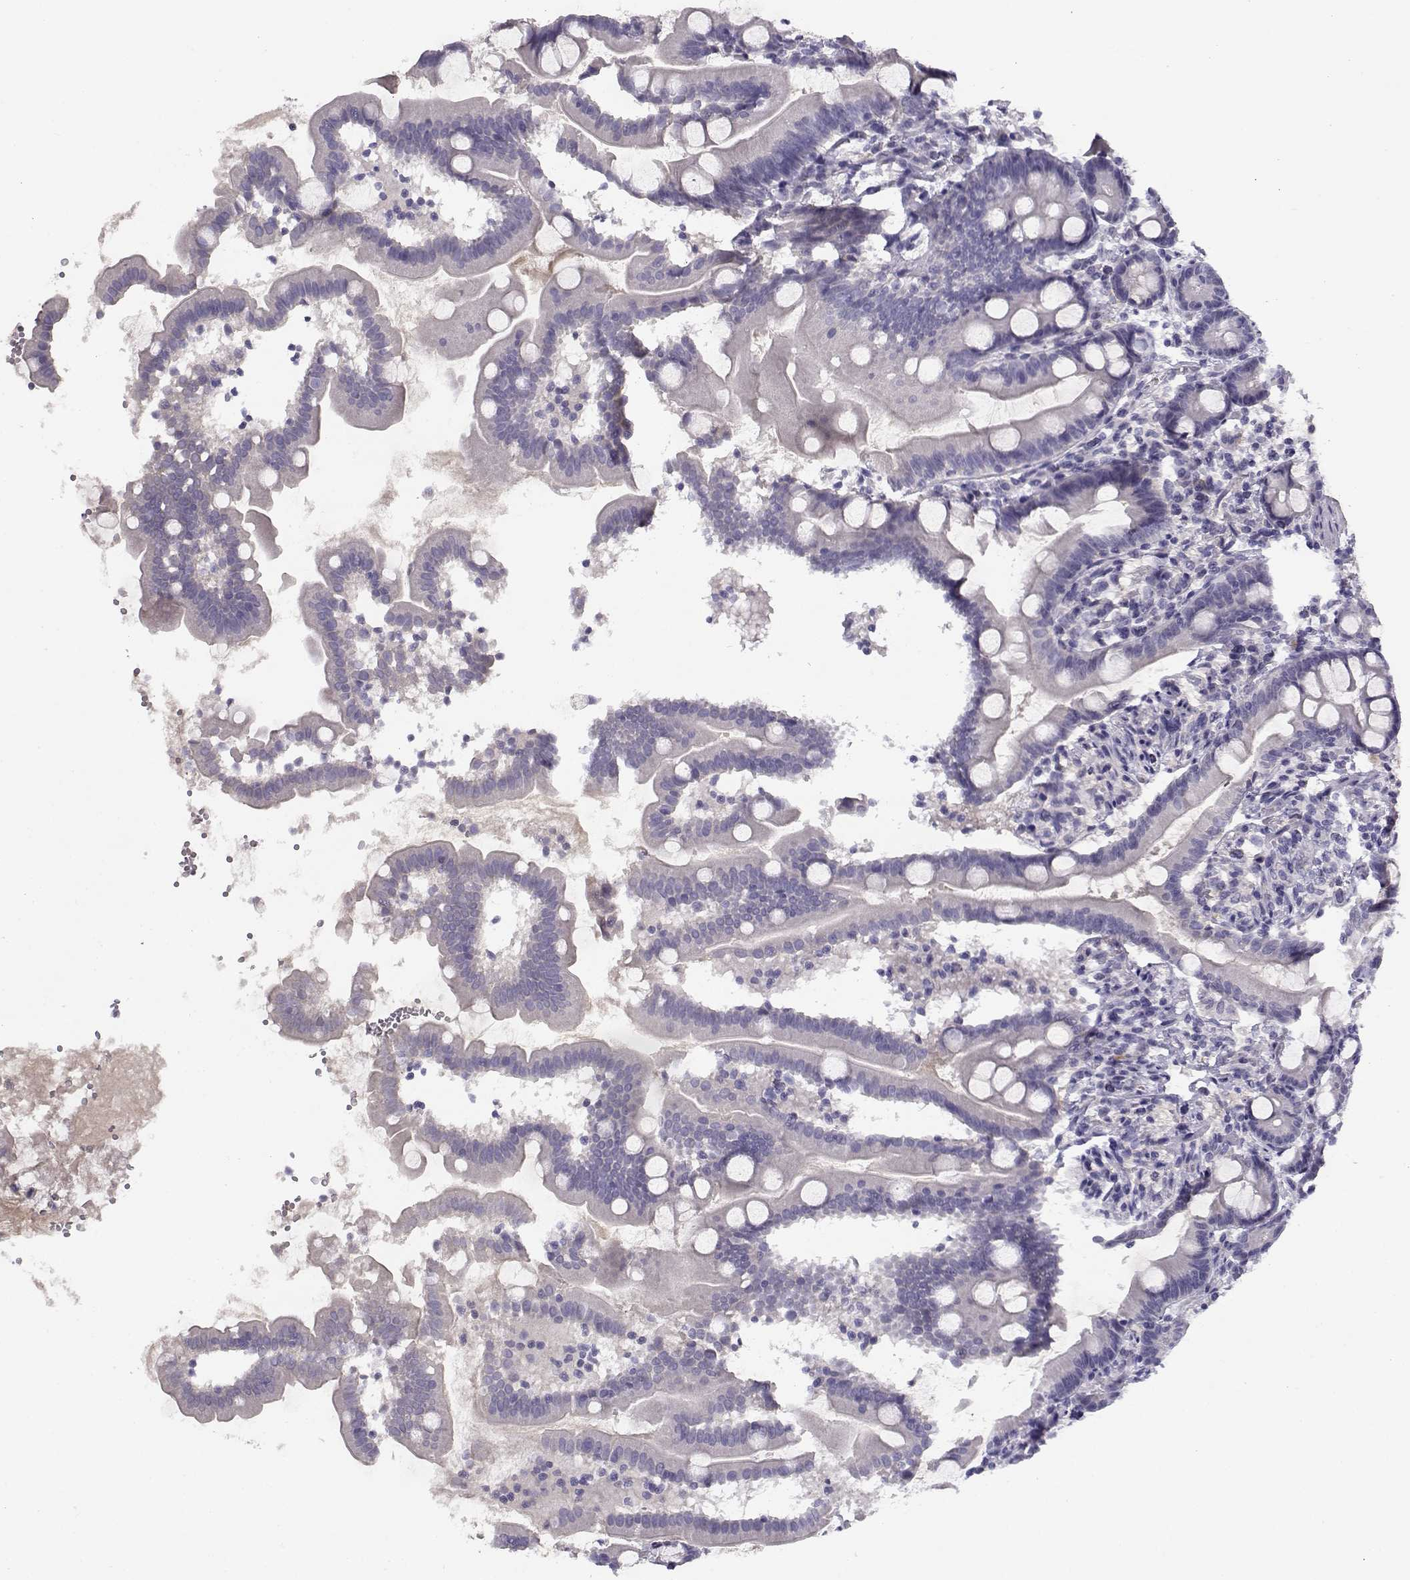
{"staining": {"intensity": "negative", "quantity": "none", "location": "none"}, "tissue": "small intestine", "cell_type": "Glandular cells", "image_type": "normal", "snomed": [{"axis": "morphology", "description": "Normal tissue, NOS"}, {"axis": "topography", "description": "Small intestine"}], "caption": "IHC photomicrograph of normal small intestine stained for a protein (brown), which shows no positivity in glandular cells.", "gene": "SLCO6A1", "patient": {"sex": "female", "age": 44}}